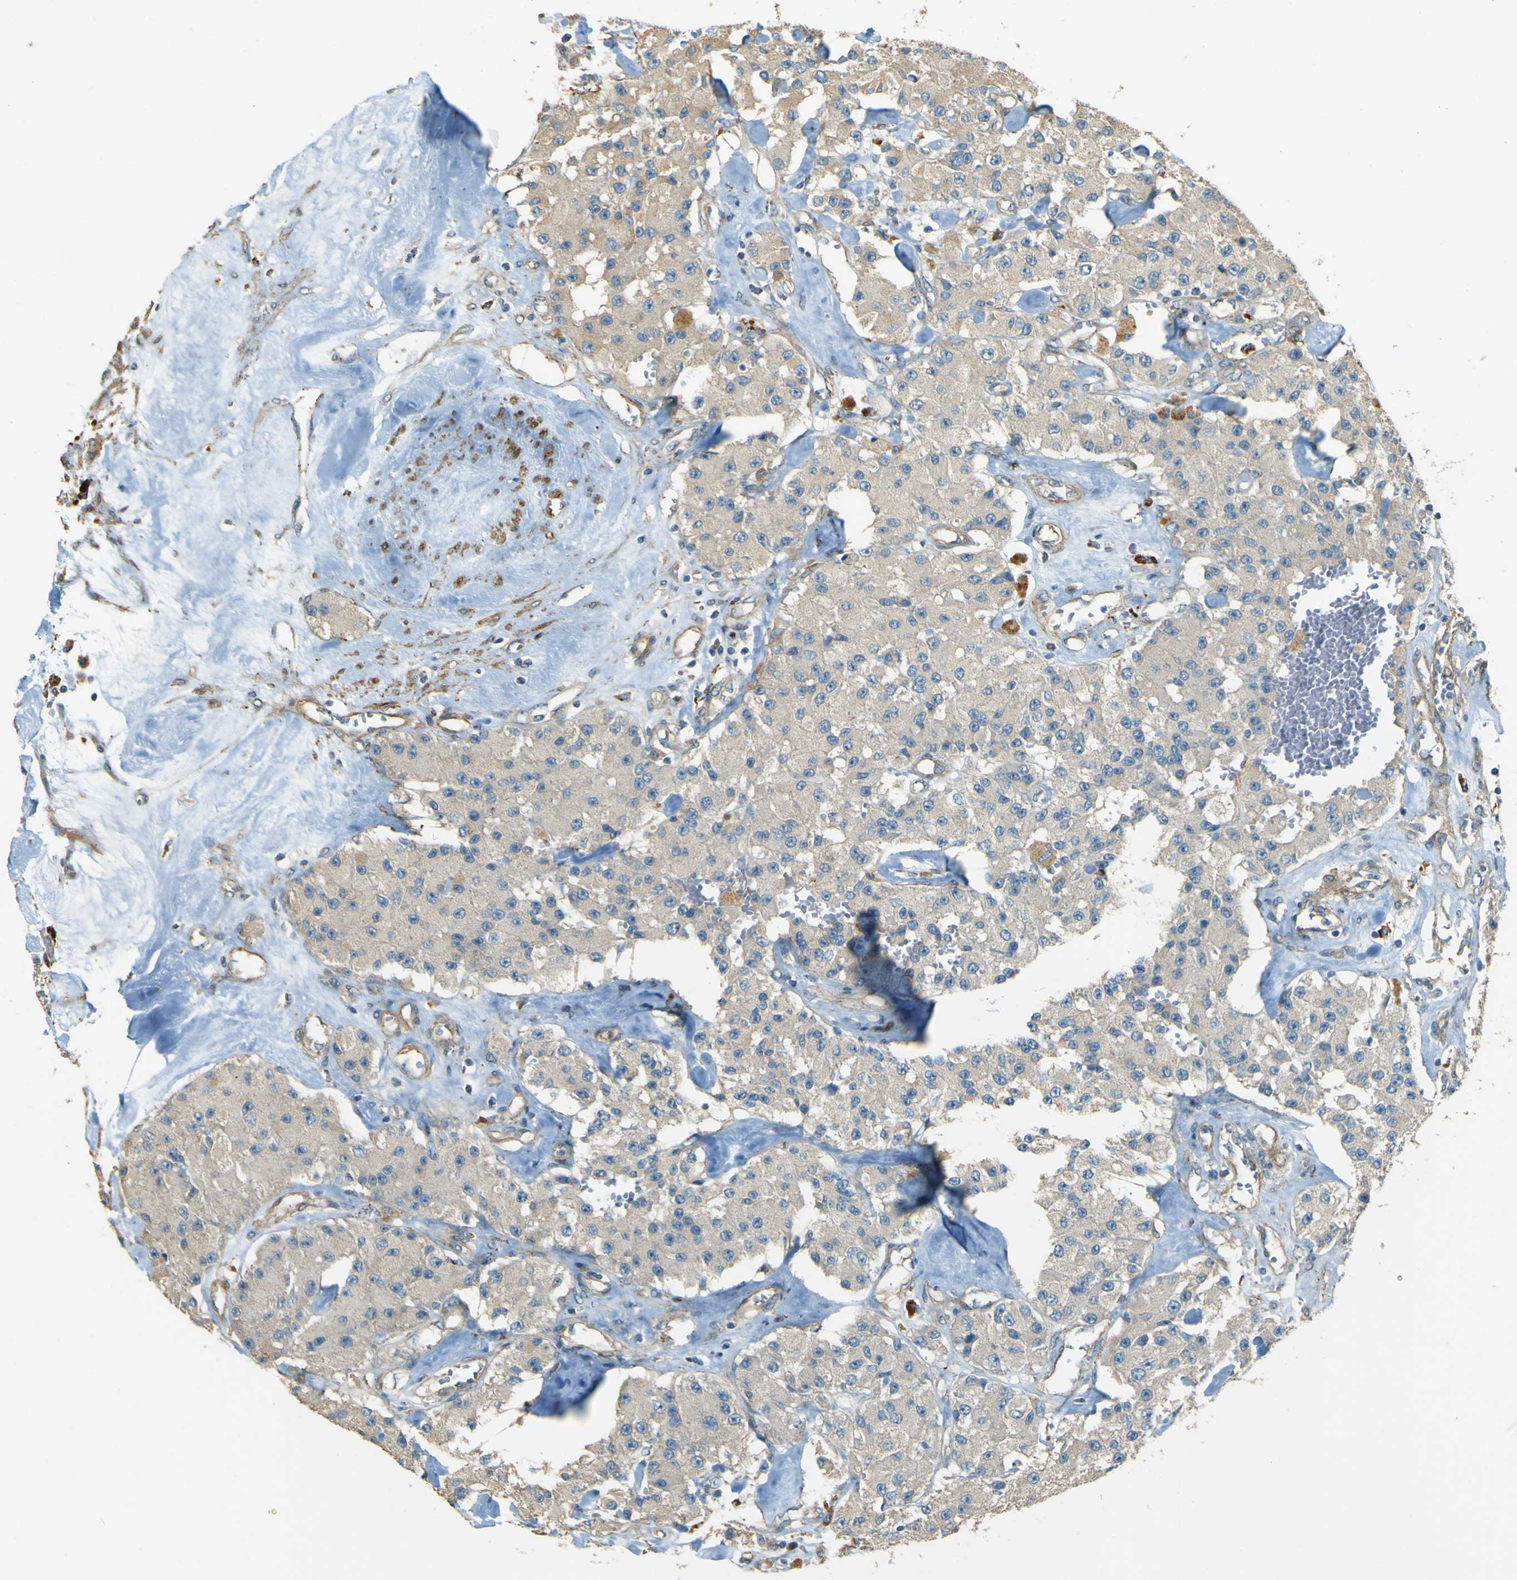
{"staining": {"intensity": "negative", "quantity": "none", "location": "none"}, "tissue": "carcinoid", "cell_type": "Tumor cells", "image_type": "cancer", "snomed": [{"axis": "morphology", "description": "Carcinoid, malignant, NOS"}, {"axis": "topography", "description": "Pancreas"}], "caption": "This is a histopathology image of IHC staining of carcinoid (malignant), which shows no staining in tumor cells.", "gene": "NEXN", "patient": {"sex": "male", "age": 41}}